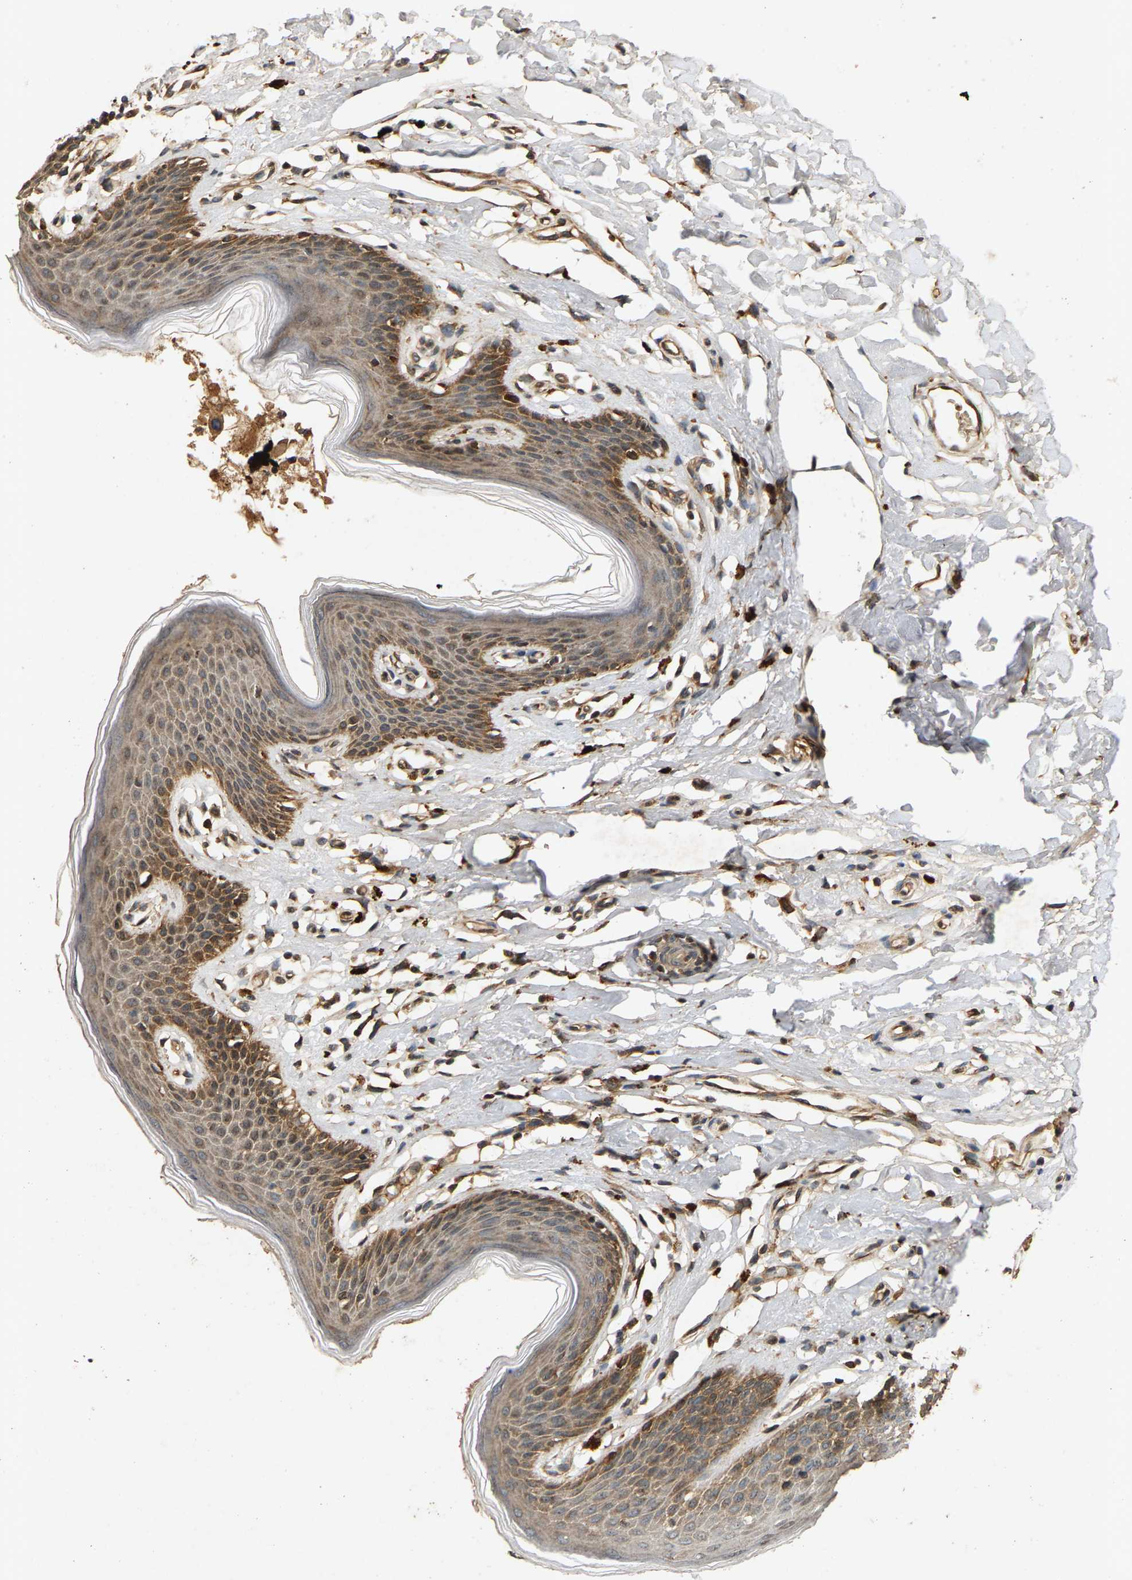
{"staining": {"intensity": "moderate", "quantity": ">75%", "location": "cytoplasmic/membranous"}, "tissue": "skin", "cell_type": "Epidermal cells", "image_type": "normal", "snomed": [{"axis": "morphology", "description": "Normal tissue, NOS"}, {"axis": "topography", "description": "Vulva"}], "caption": "DAB (3,3'-diaminobenzidine) immunohistochemical staining of unremarkable skin exhibits moderate cytoplasmic/membranous protein expression in about >75% of epidermal cells.", "gene": "CIDEC", "patient": {"sex": "female", "age": 66}}